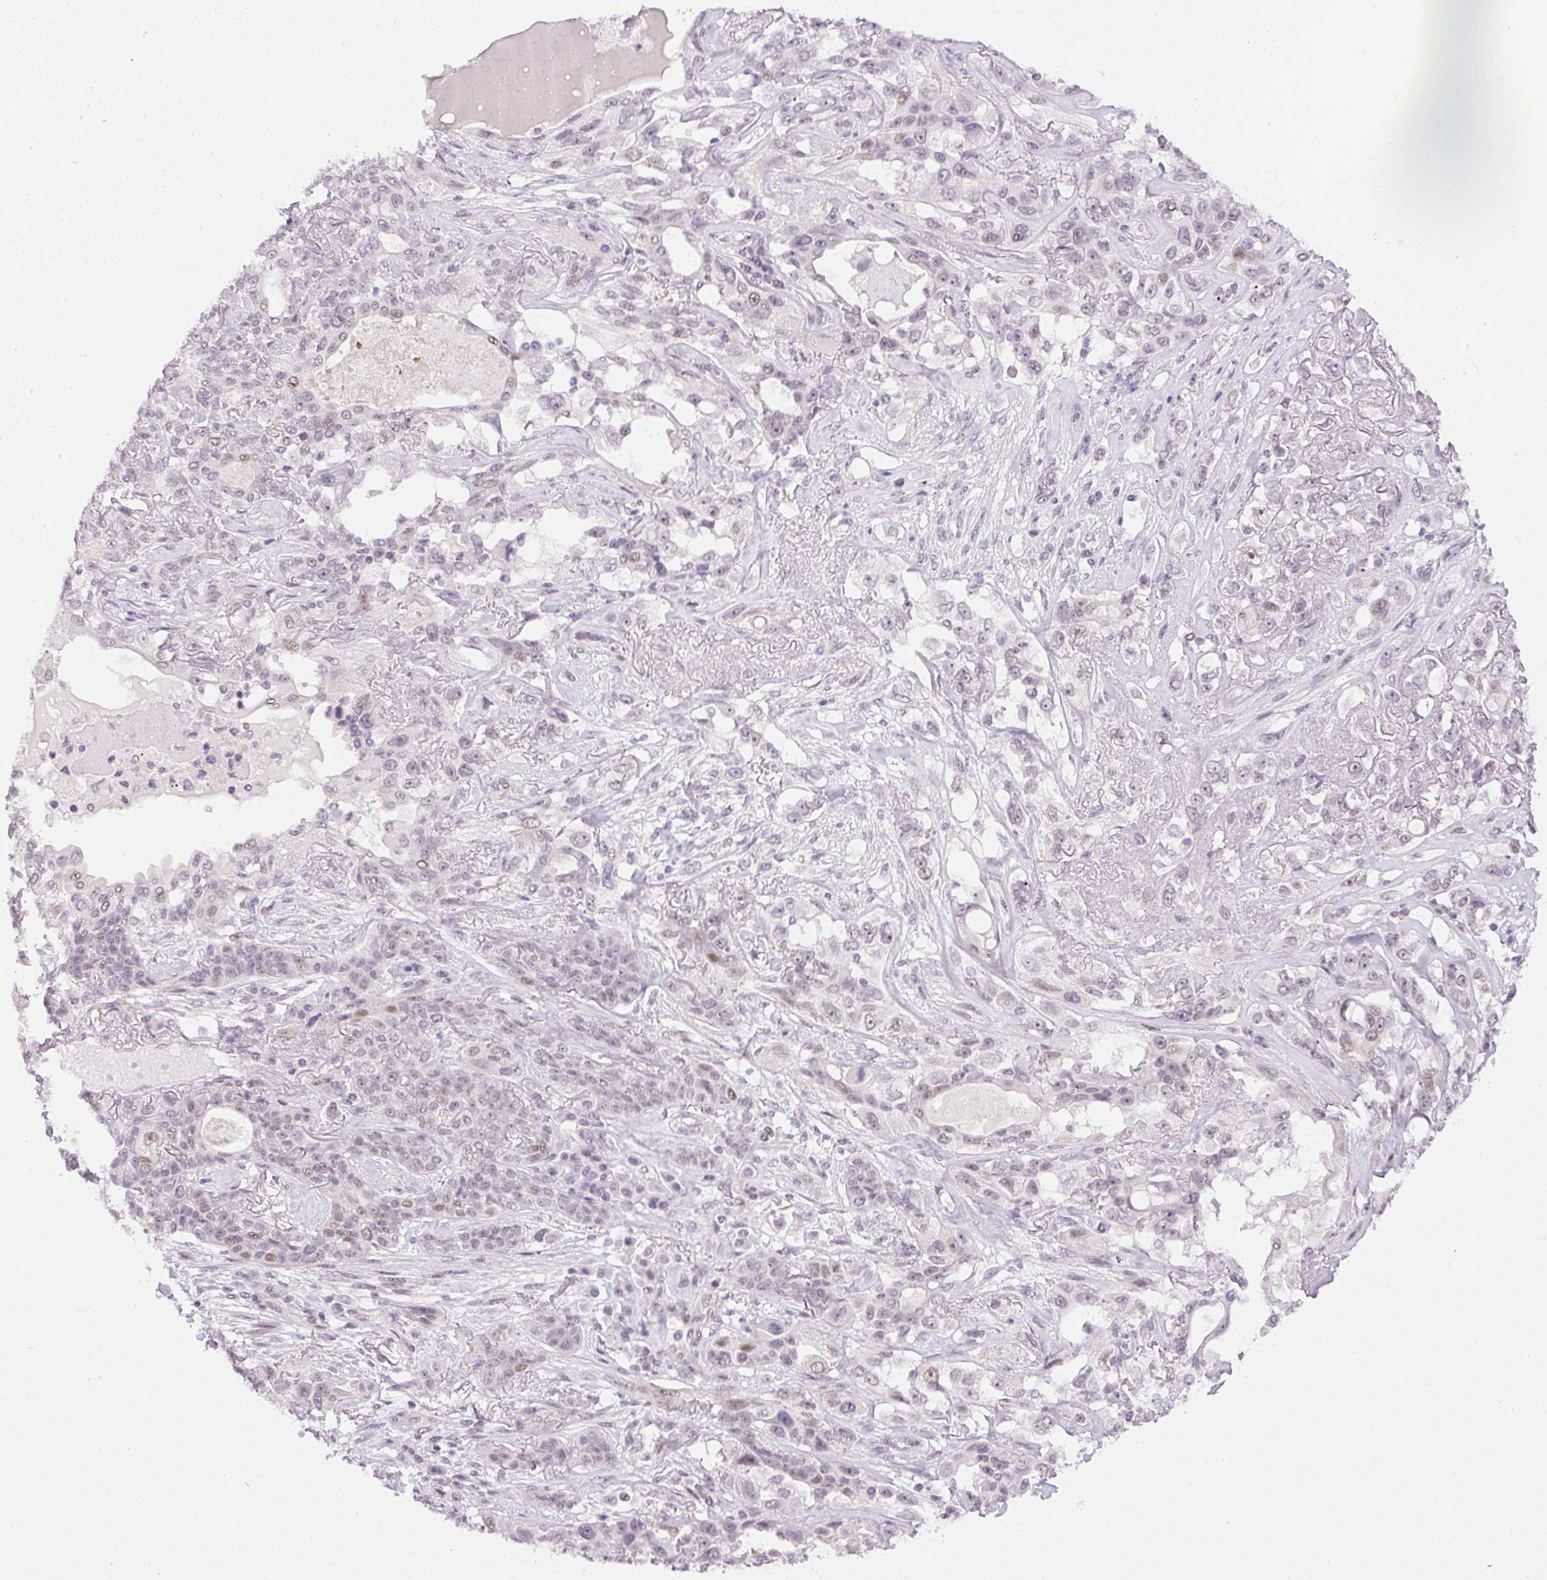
{"staining": {"intensity": "moderate", "quantity": "<25%", "location": "nuclear"}, "tissue": "lung cancer", "cell_type": "Tumor cells", "image_type": "cancer", "snomed": [{"axis": "morphology", "description": "Squamous cell carcinoma, NOS"}, {"axis": "topography", "description": "Lung"}], "caption": "A low amount of moderate nuclear staining is present in approximately <25% of tumor cells in lung cancer tissue. The protein is stained brown, and the nuclei are stained in blue (DAB (3,3'-diaminobenzidine) IHC with brightfield microscopy, high magnification).", "gene": "DPPA4", "patient": {"sex": "female", "age": 70}}